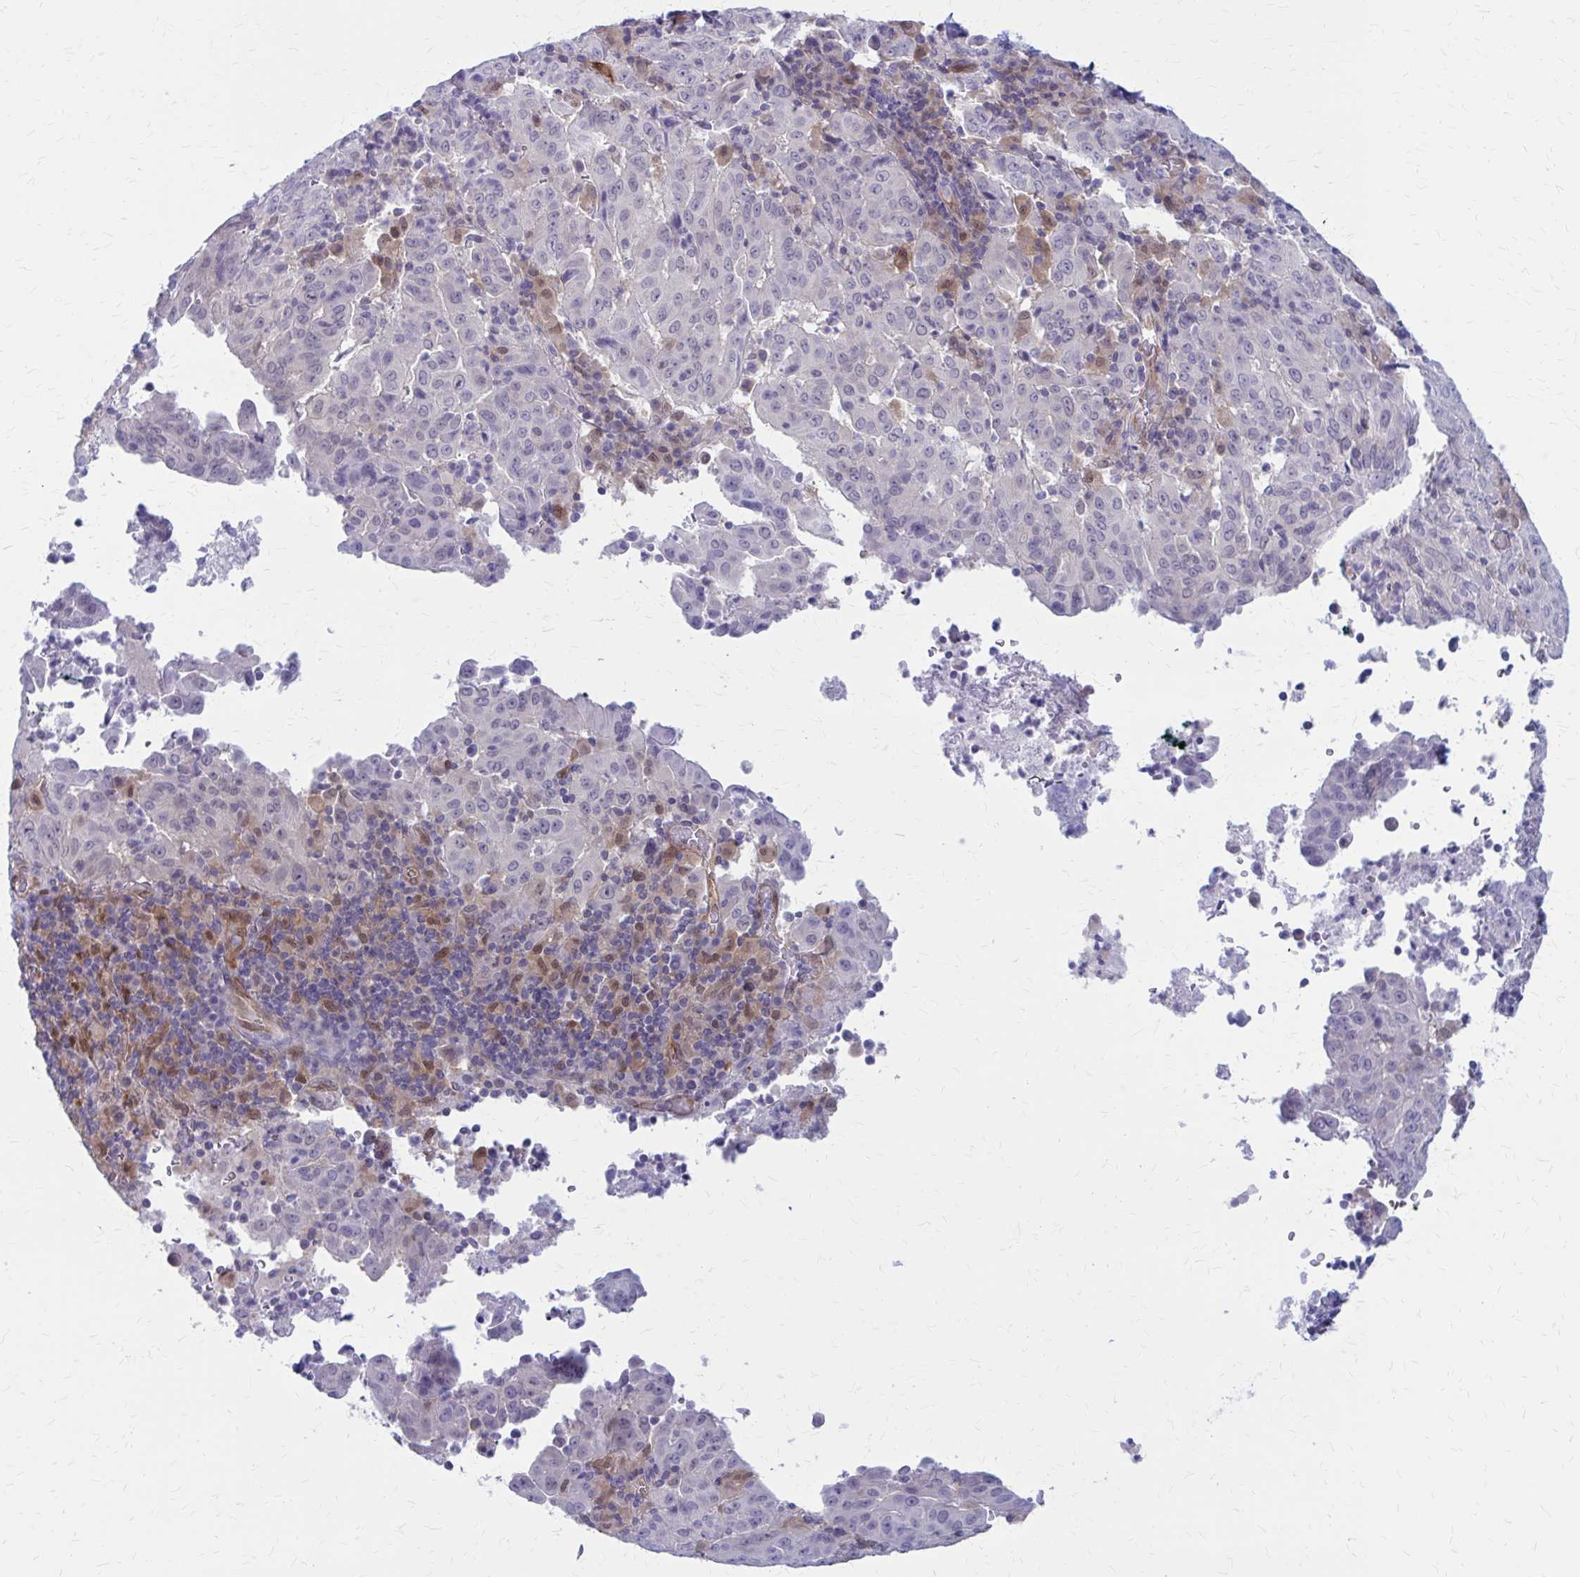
{"staining": {"intensity": "negative", "quantity": "none", "location": "none"}, "tissue": "pancreatic cancer", "cell_type": "Tumor cells", "image_type": "cancer", "snomed": [{"axis": "morphology", "description": "Adenocarcinoma, NOS"}, {"axis": "topography", "description": "Pancreas"}], "caption": "This photomicrograph is of pancreatic cancer stained with IHC to label a protein in brown with the nuclei are counter-stained blue. There is no positivity in tumor cells.", "gene": "CLIC2", "patient": {"sex": "male", "age": 63}}